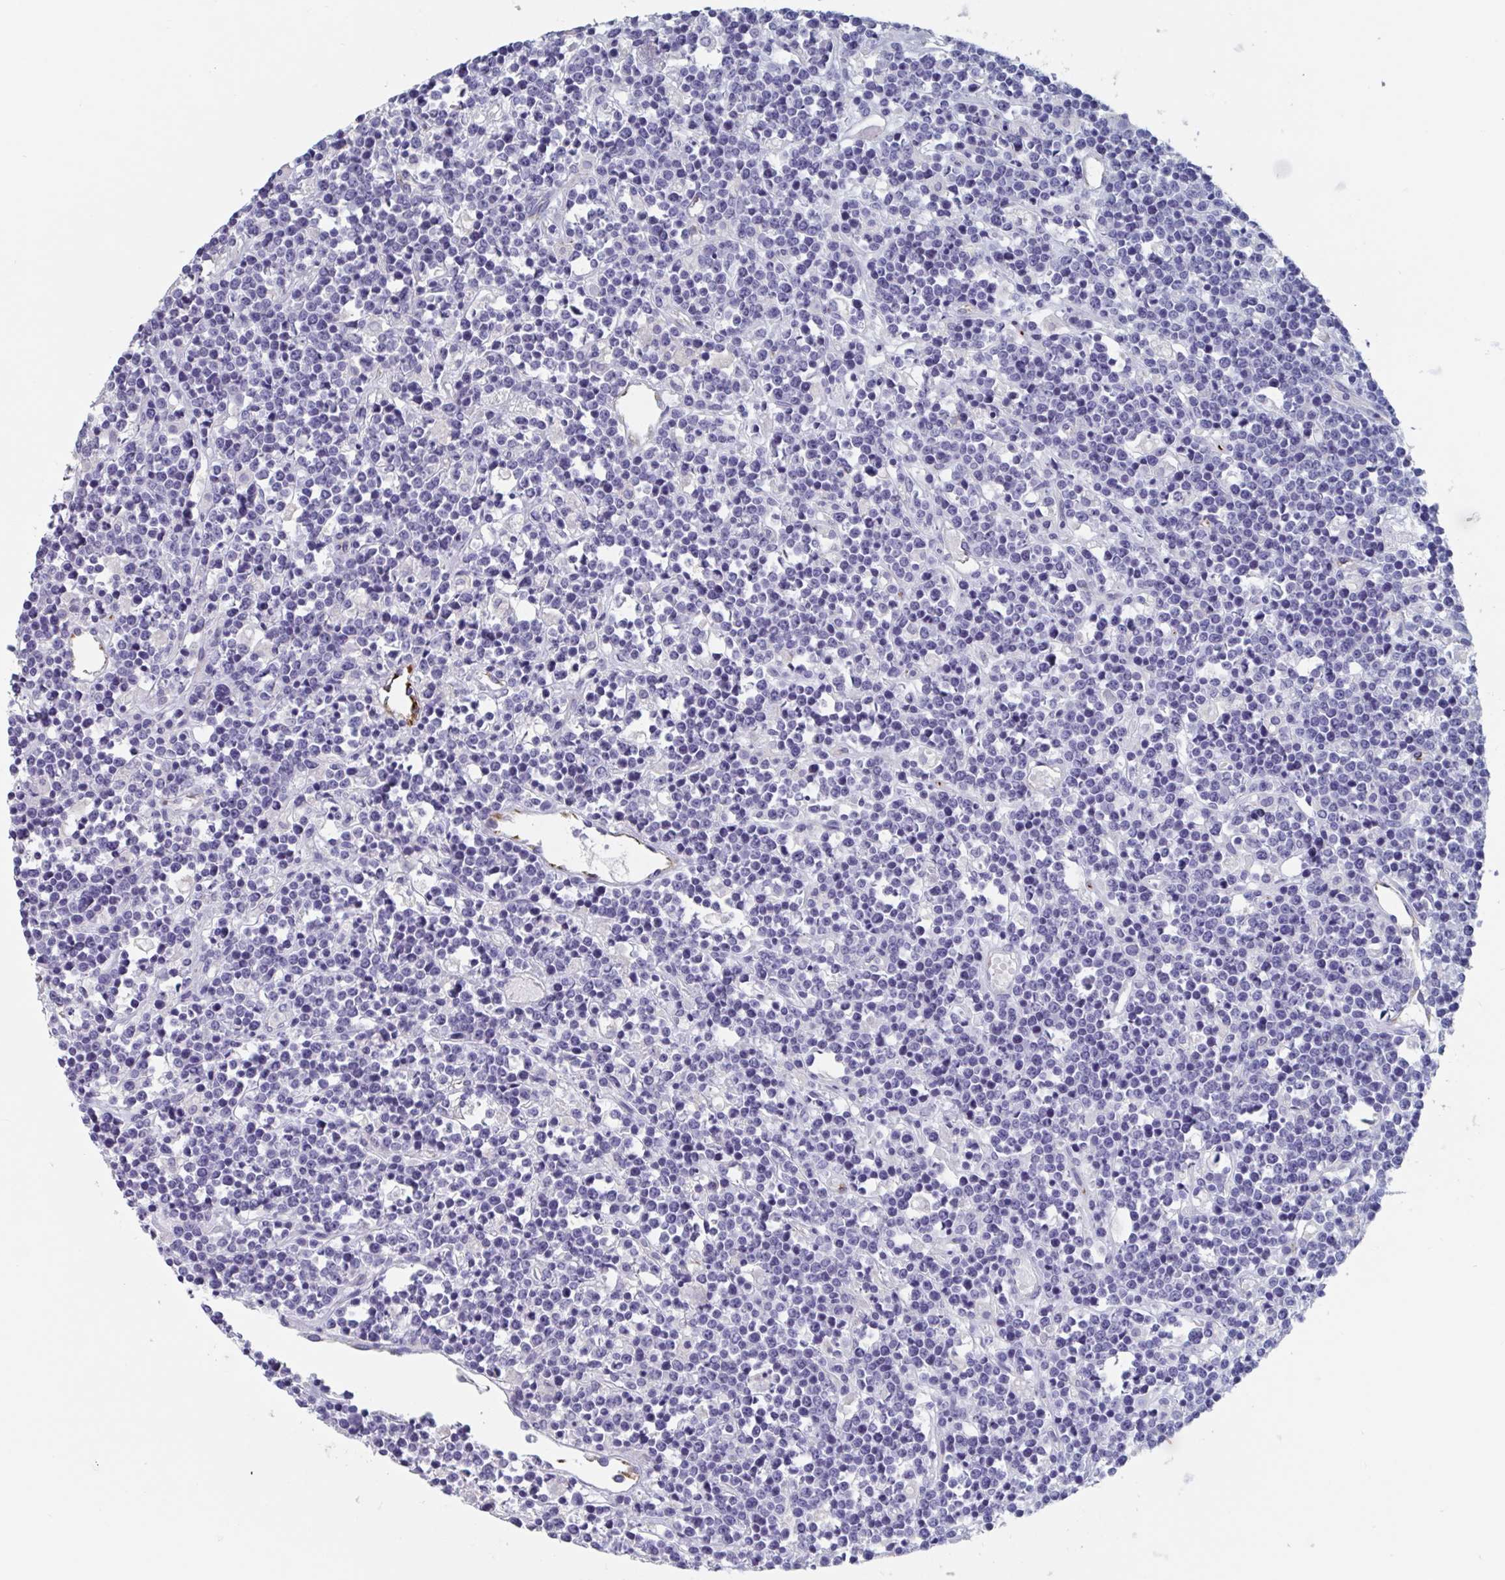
{"staining": {"intensity": "negative", "quantity": "none", "location": "none"}, "tissue": "lymphoma", "cell_type": "Tumor cells", "image_type": "cancer", "snomed": [{"axis": "morphology", "description": "Malignant lymphoma, non-Hodgkin's type, High grade"}, {"axis": "topography", "description": "Ovary"}], "caption": "Immunohistochemistry of human lymphoma displays no positivity in tumor cells.", "gene": "ABHD16A", "patient": {"sex": "female", "age": 56}}